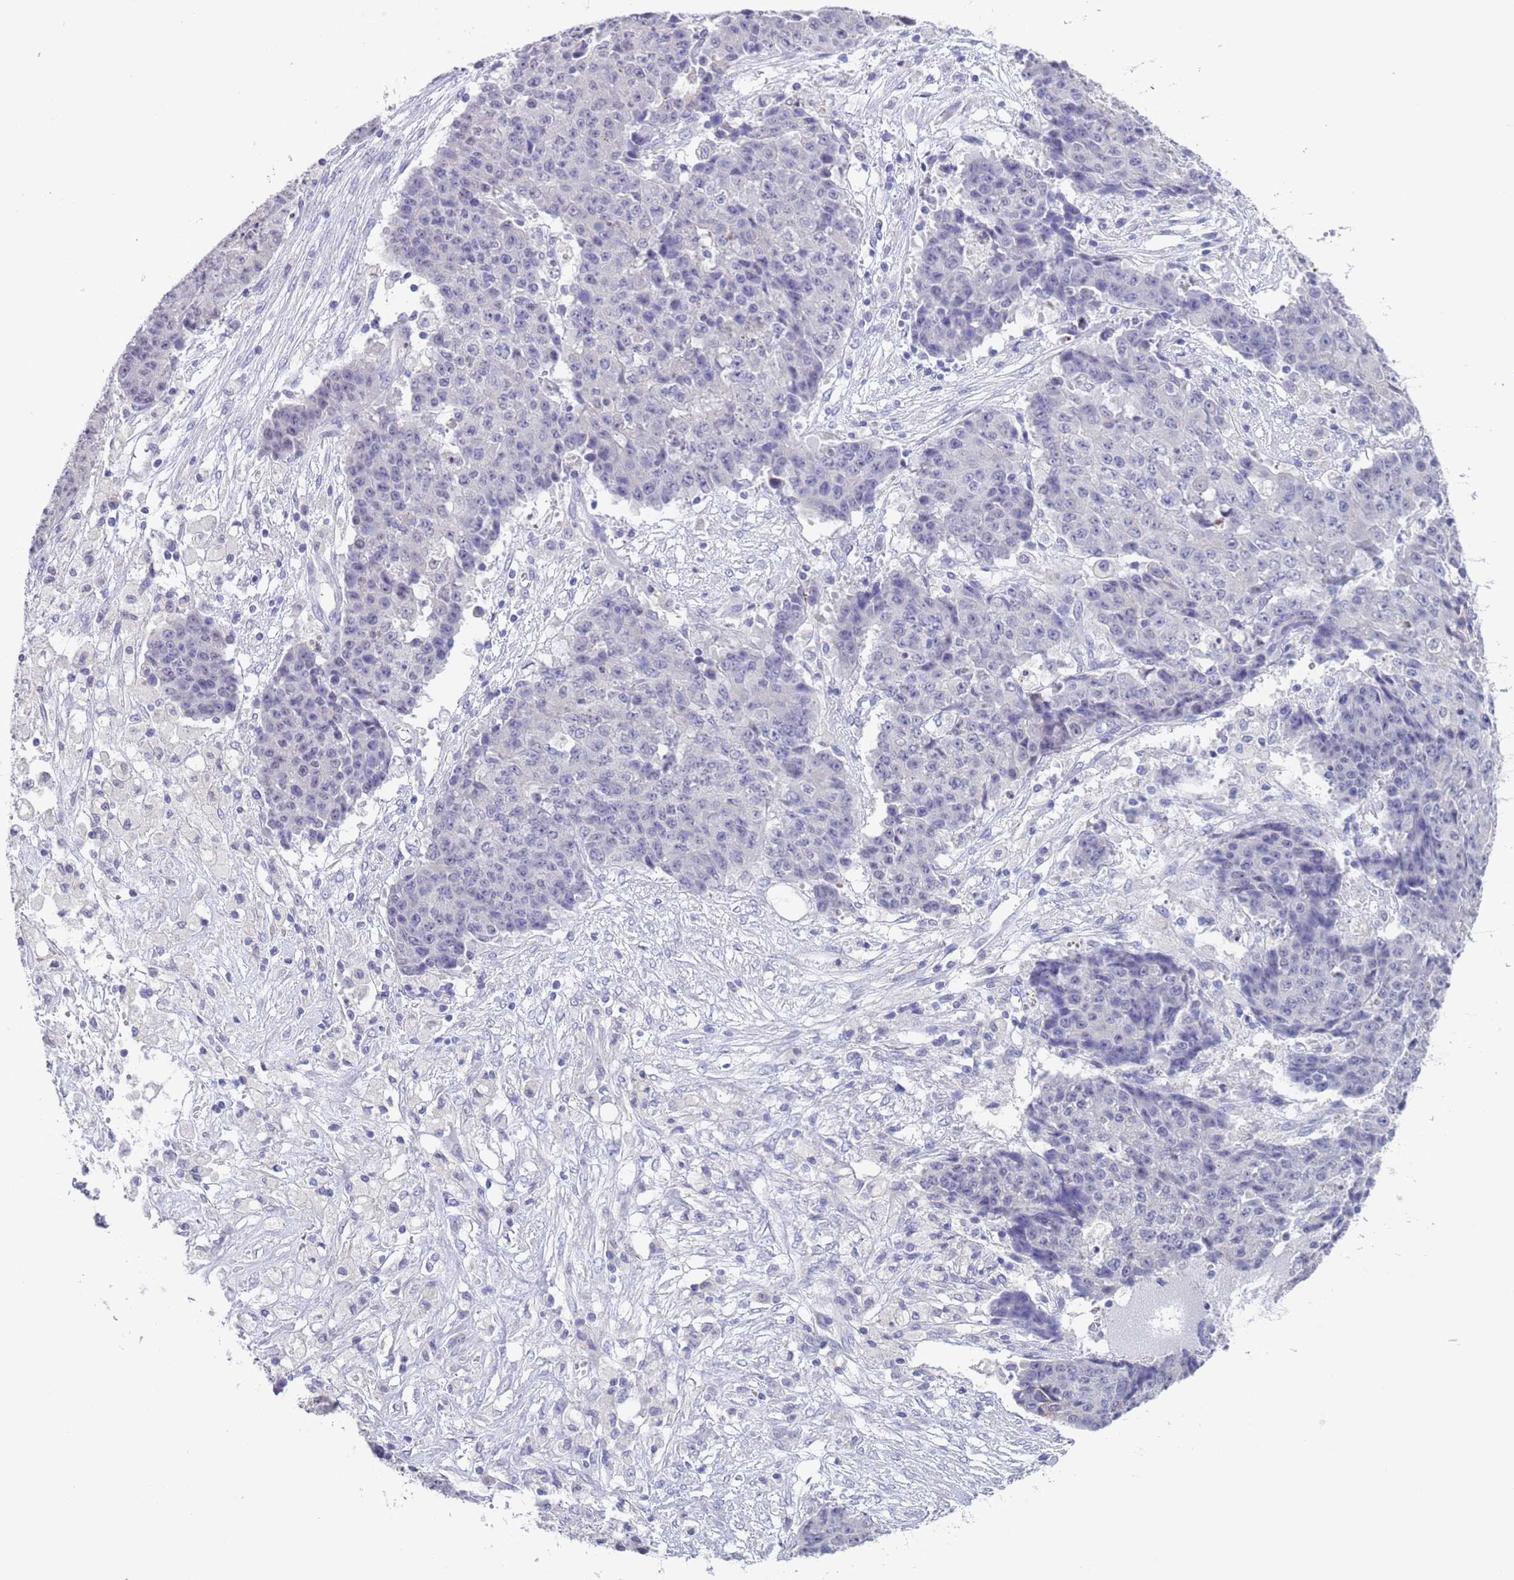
{"staining": {"intensity": "negative", "quantity": "none", "location": "none"}, "tissue": "ovarian cancer", "cell_type": "Tumor cells", "image_type": "cancer", "snomed": [{"axis": "morphology", "description": "Carcinoma, endometroid"}, {"axis": "topography", "description": "Ovary"}], "caption": "Tumor cells show no significant protein expression in ovarian cancer (endometroid carcinoma).", "gene": "SPIRE2", "patient": {"sex": "female", "age": 42}}